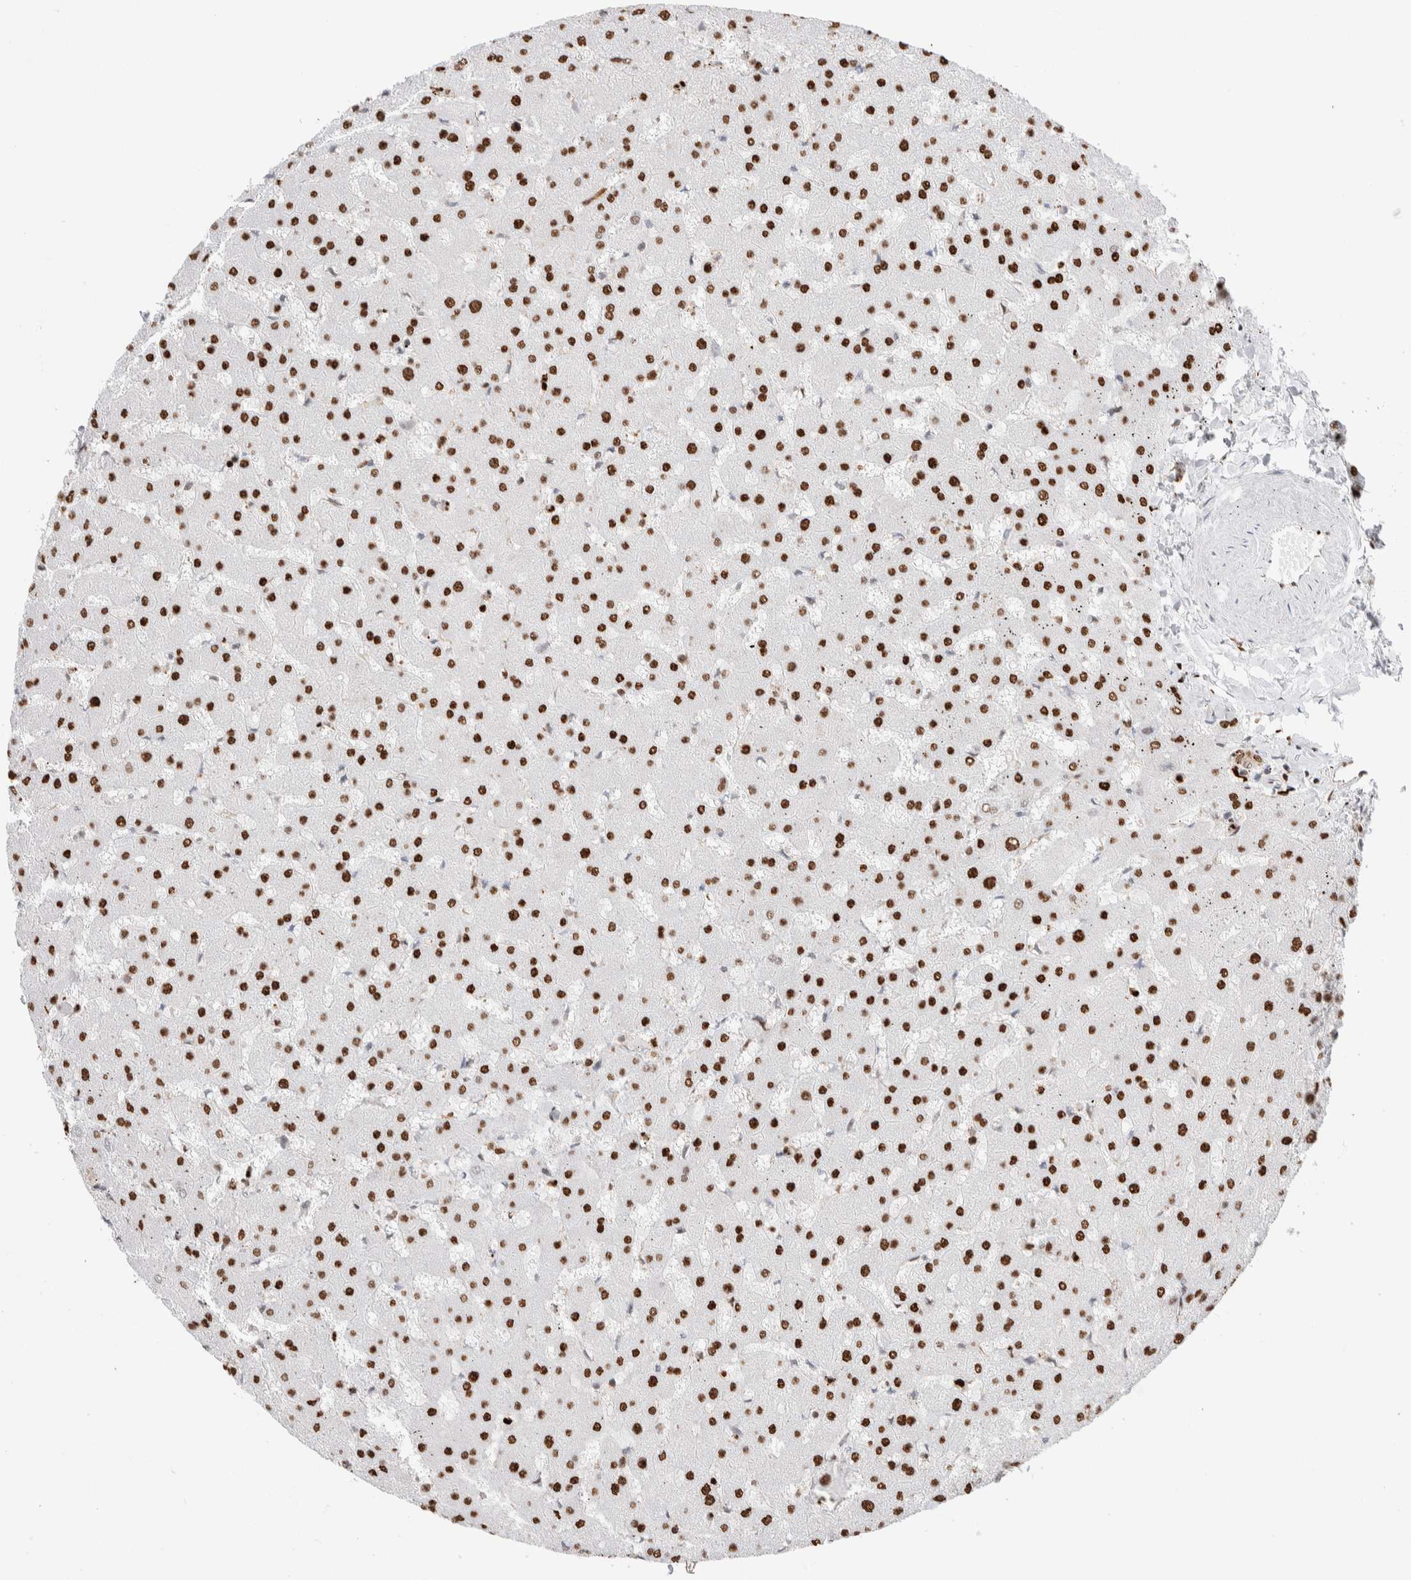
{"staining": {"intensity": "strong", "quantity": ">75%", "location": "nuclear"}, "tissue": "liver", "cell_type": "Cholangiocytes", "image_type": "normal", "snomed": [{"axis": "morphology", "description": "Normal tissue, NOS"}, {"axis": "topography", "description": "Liver"}], "caption": "Immunohistochemistry of normal liver demonstrates high levels of strong nuclear staining in approximately >75% of cholangiocytes. The staining was performed using DAB (3,3'-diaminobenzidine), with brown indicating positive protein expression. Nuclei are stained blue with hematoxylin.", "gene": "C17orf49", "patient": {"sex": "female", "age": 63}}